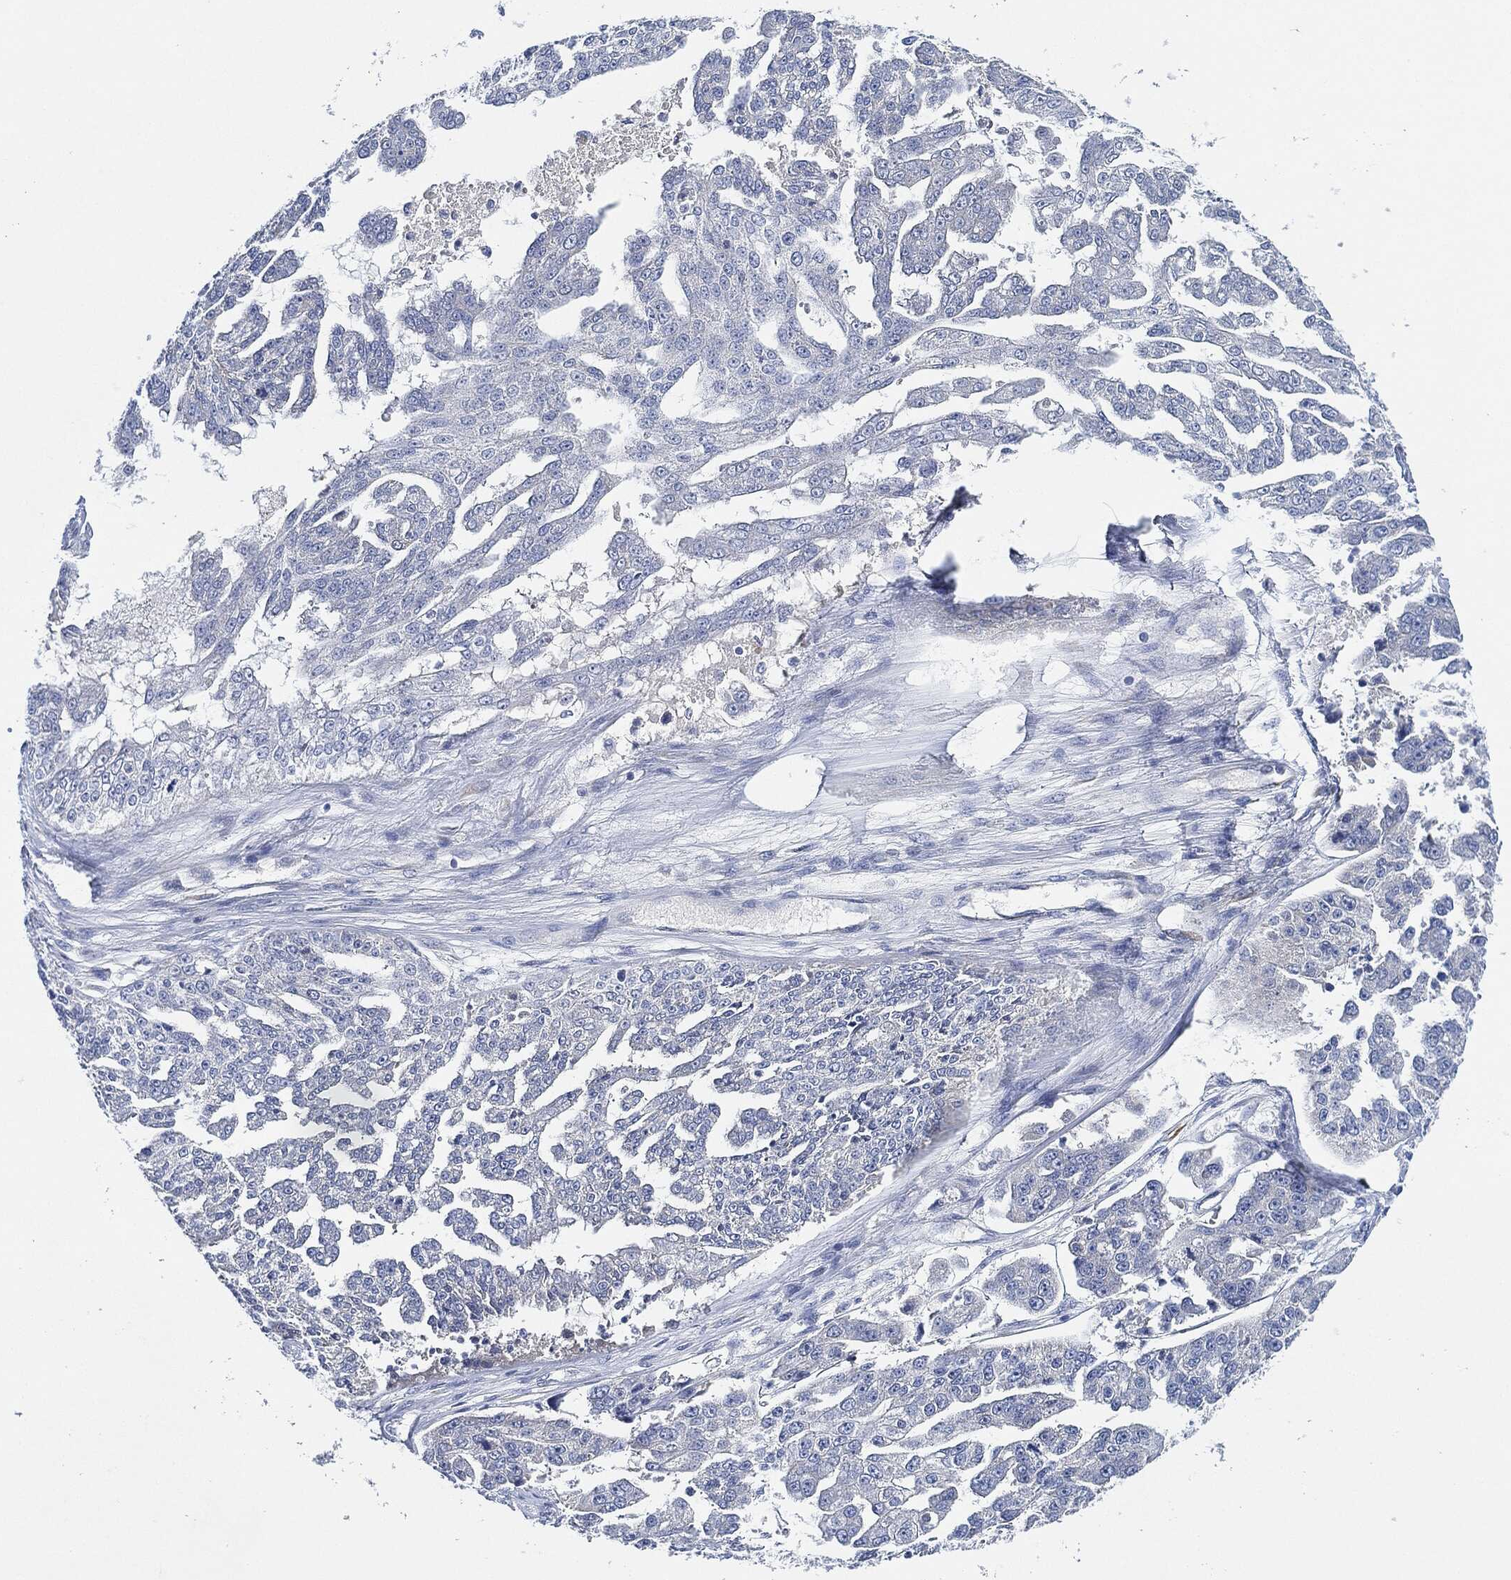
{"staining": {"intensity": "negative", "quantity": "none", "location": "none"}, "tissue": "ovarian cancer", "cell_type": "Tumor cells", "image_type": "cancer", "snomed": [{"axis": "morphology", "description": "Cystadenocarcinoma, serous, NOS"}, {"axis": "topography", "description": "Ovary"}], "caption": "Tumor cells are negative for brown protein staining in ovarian cancer.", "gene": "THSD1", "patient": {"sex": "female", "age": 58}}